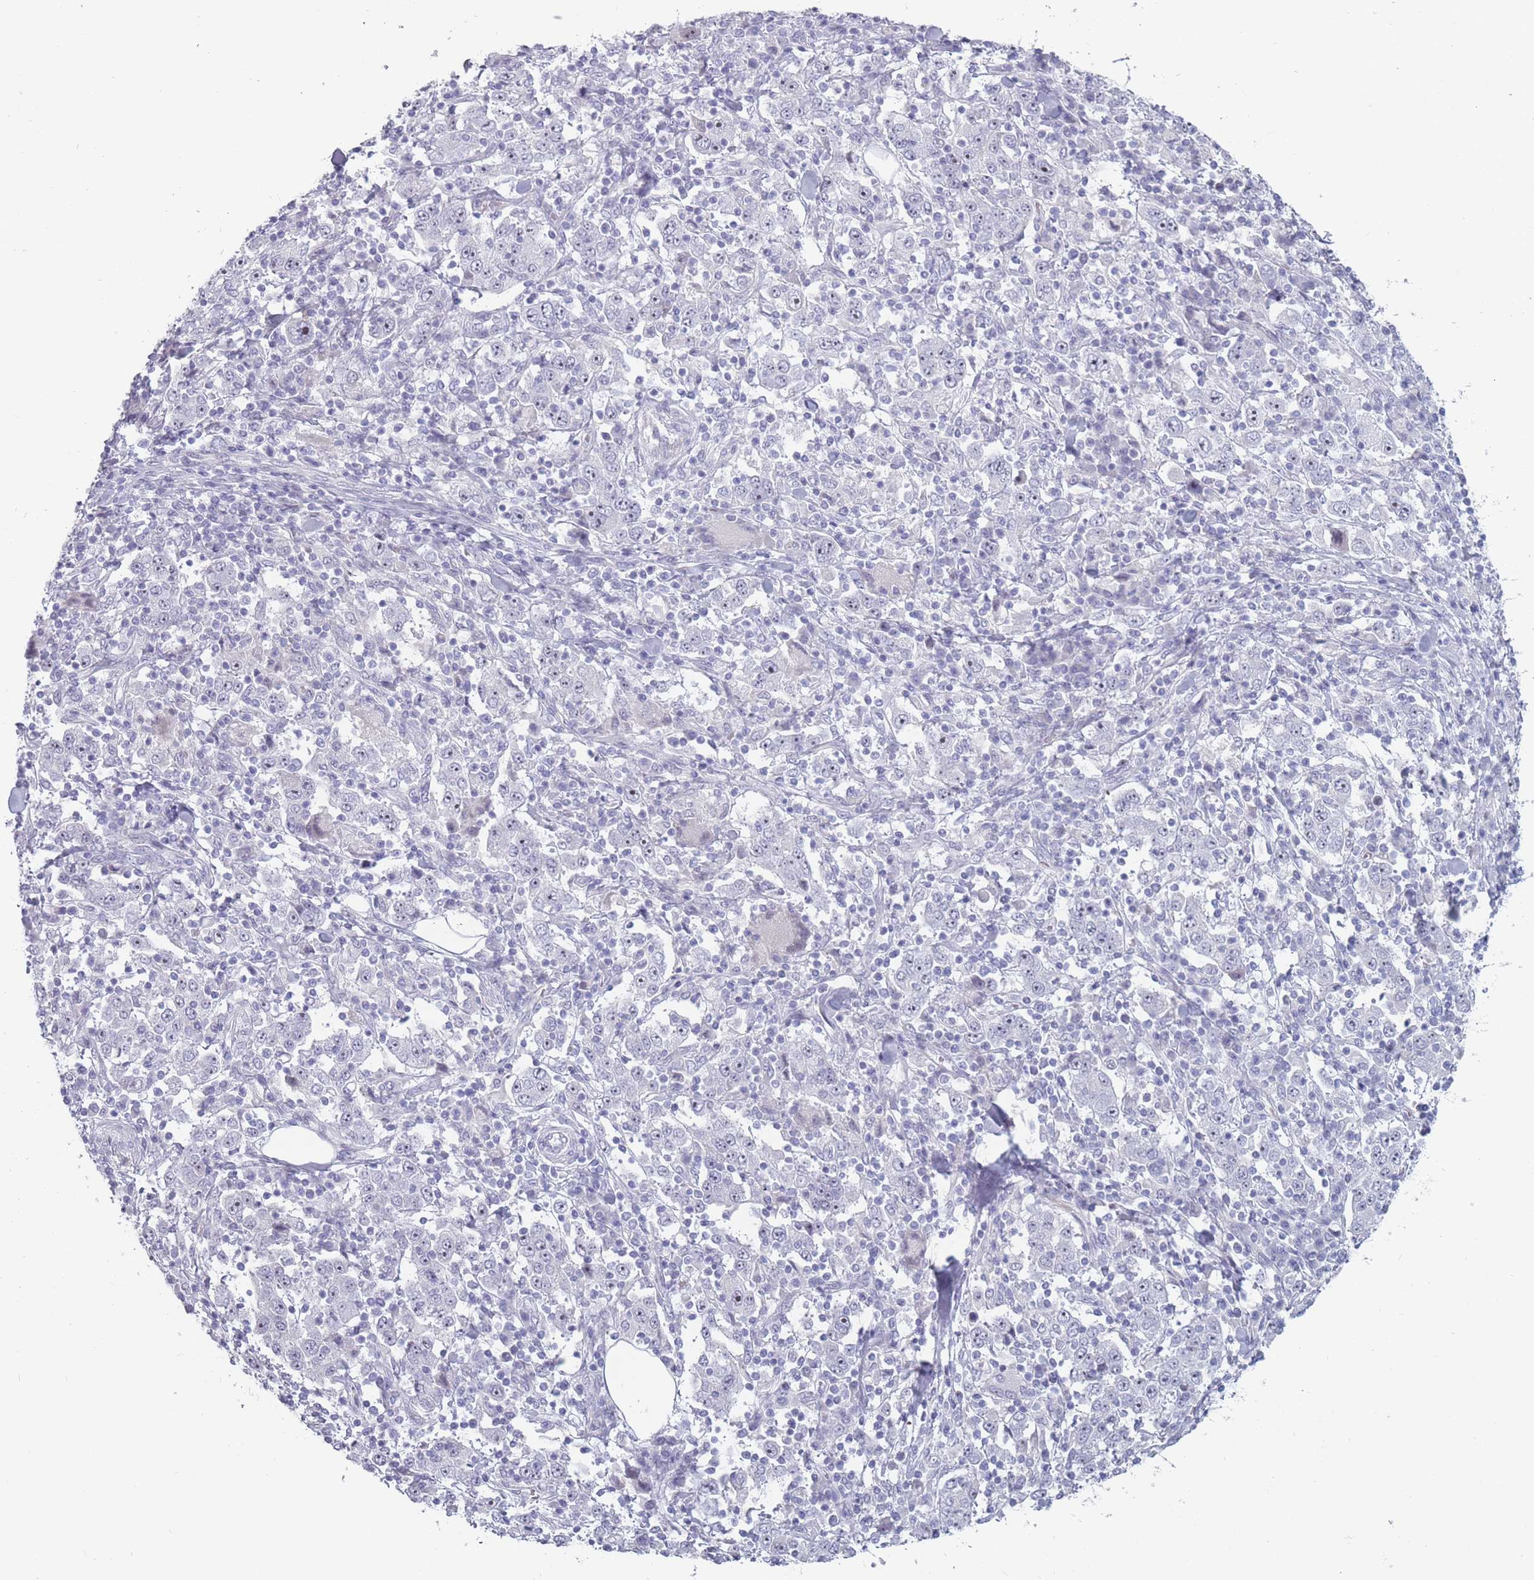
{"staining": {"intensity": "negative", "quantity": "none", "location": "none"}, "tissue": "stomach cancer", "cell_type": "Tumor cells", "image_type": "cancer", "snomed": [{"axis": "morphology", "description": "Normal tissue, NOS"}, {"axis": "morphology", "description": "Adenocarcinoma, NOS"}, {"axis": "topography", "description": "Stomach, upper"}, {"axis": "topography", "description": "Stomach"}], "caption": "Tumor cells show no significant staining in stomach adenocarcinoma.", "gene": "ROS1", "patient": {"sex": "male", "age": 59}}